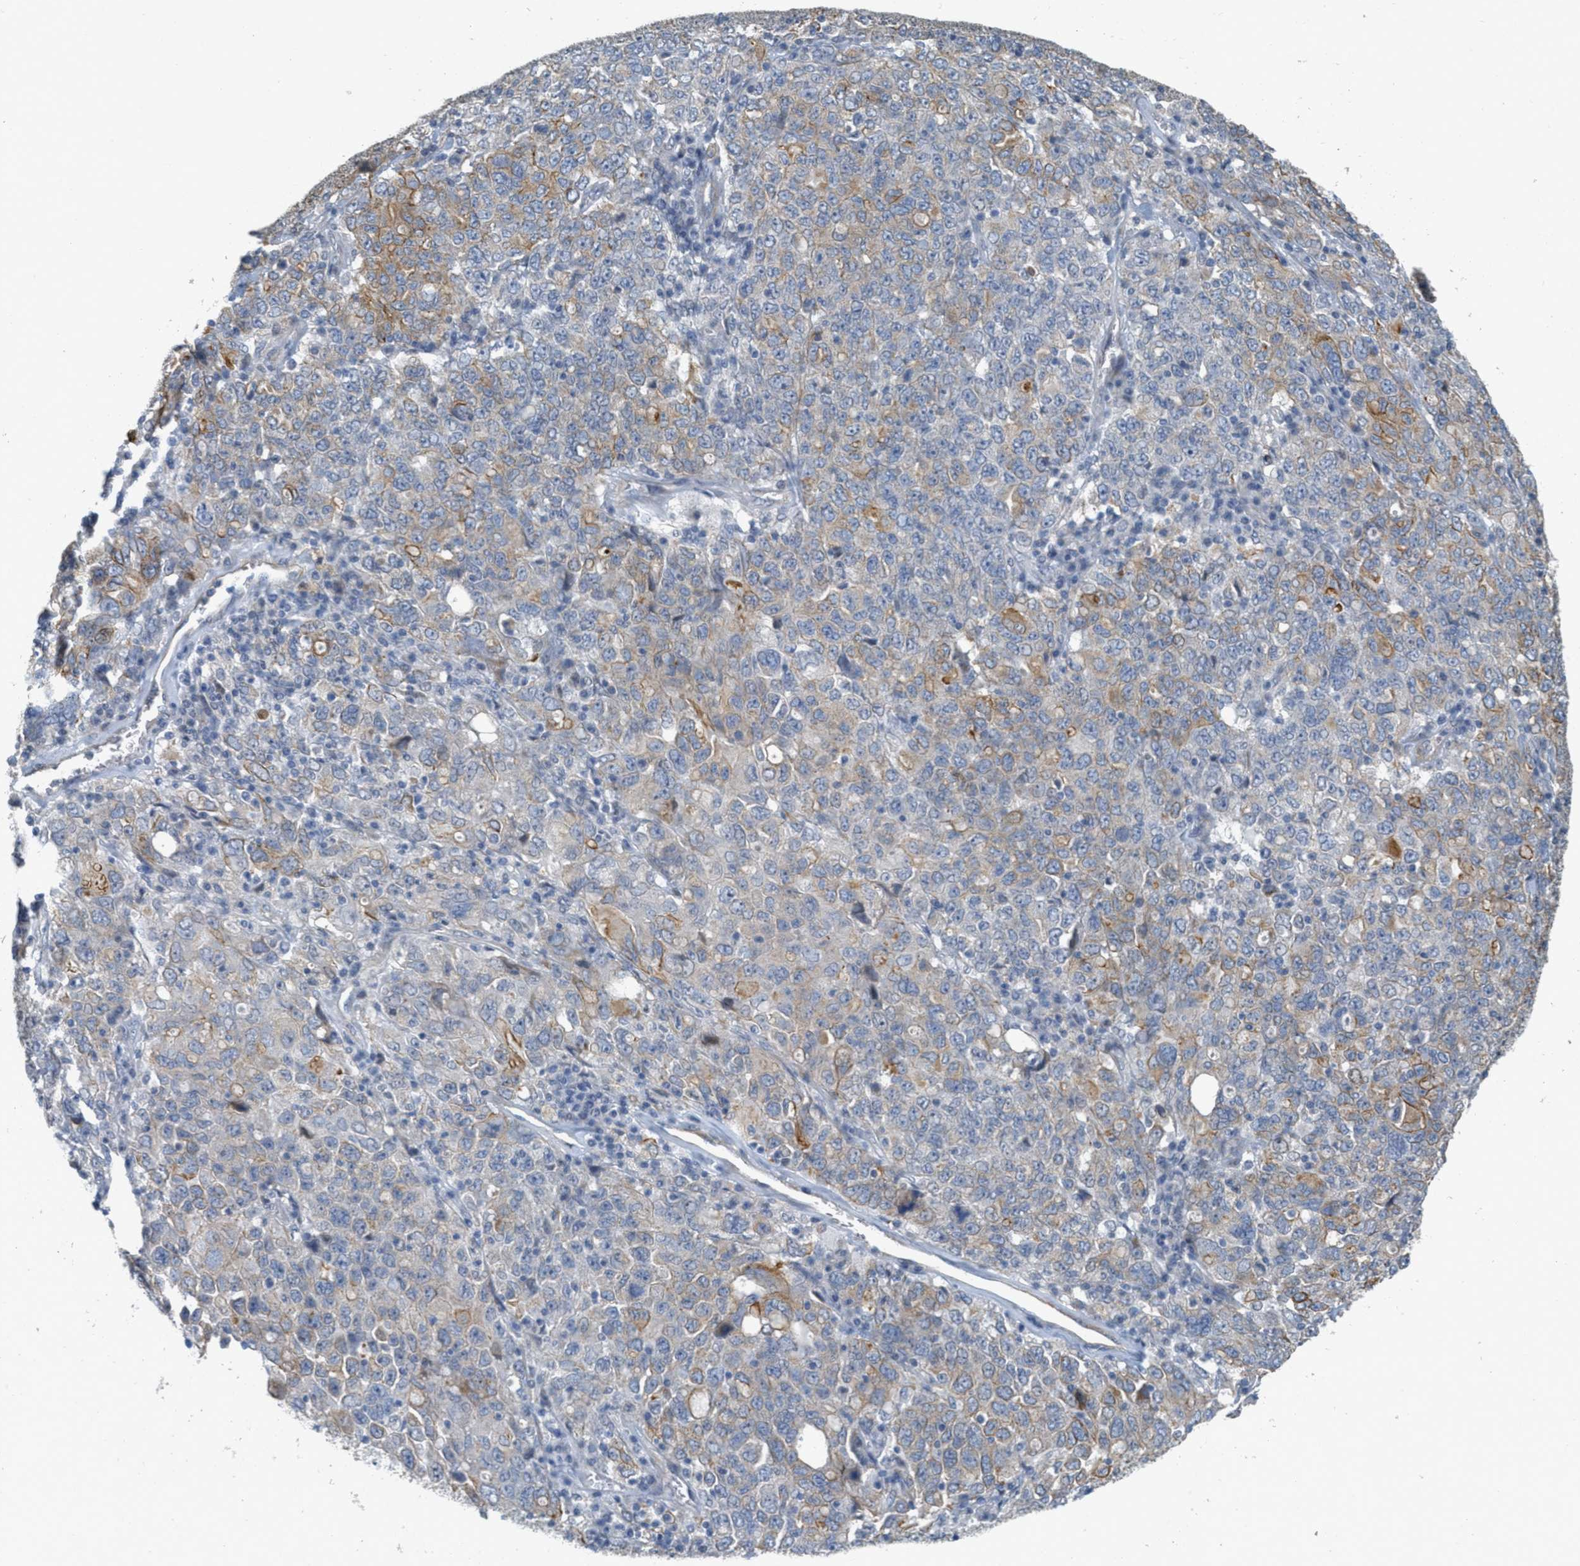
{"staining": {"intensity": "moderate", "quantity": "25%-75%", "location": "cytoplasmic/membranous"}, "tissue": "ovarian cancer", "cell_type": "Tumor cells", "image_type": "cancer", "snomed": [{"axis": "morphology", "description": "Carcinoma, endometroid"}, {"axis": "topography", "description": "Ovary"}], "caption": "Immunohistochemical staining of human endometroid carcinoma (ovarian) demonstrates medium levels of moderate cytoplasmic/membranous protein positivity in about 25%-75% of tumor cells.", "gene": "MRS2", "patient": {"sex": "female", "age": 62}}